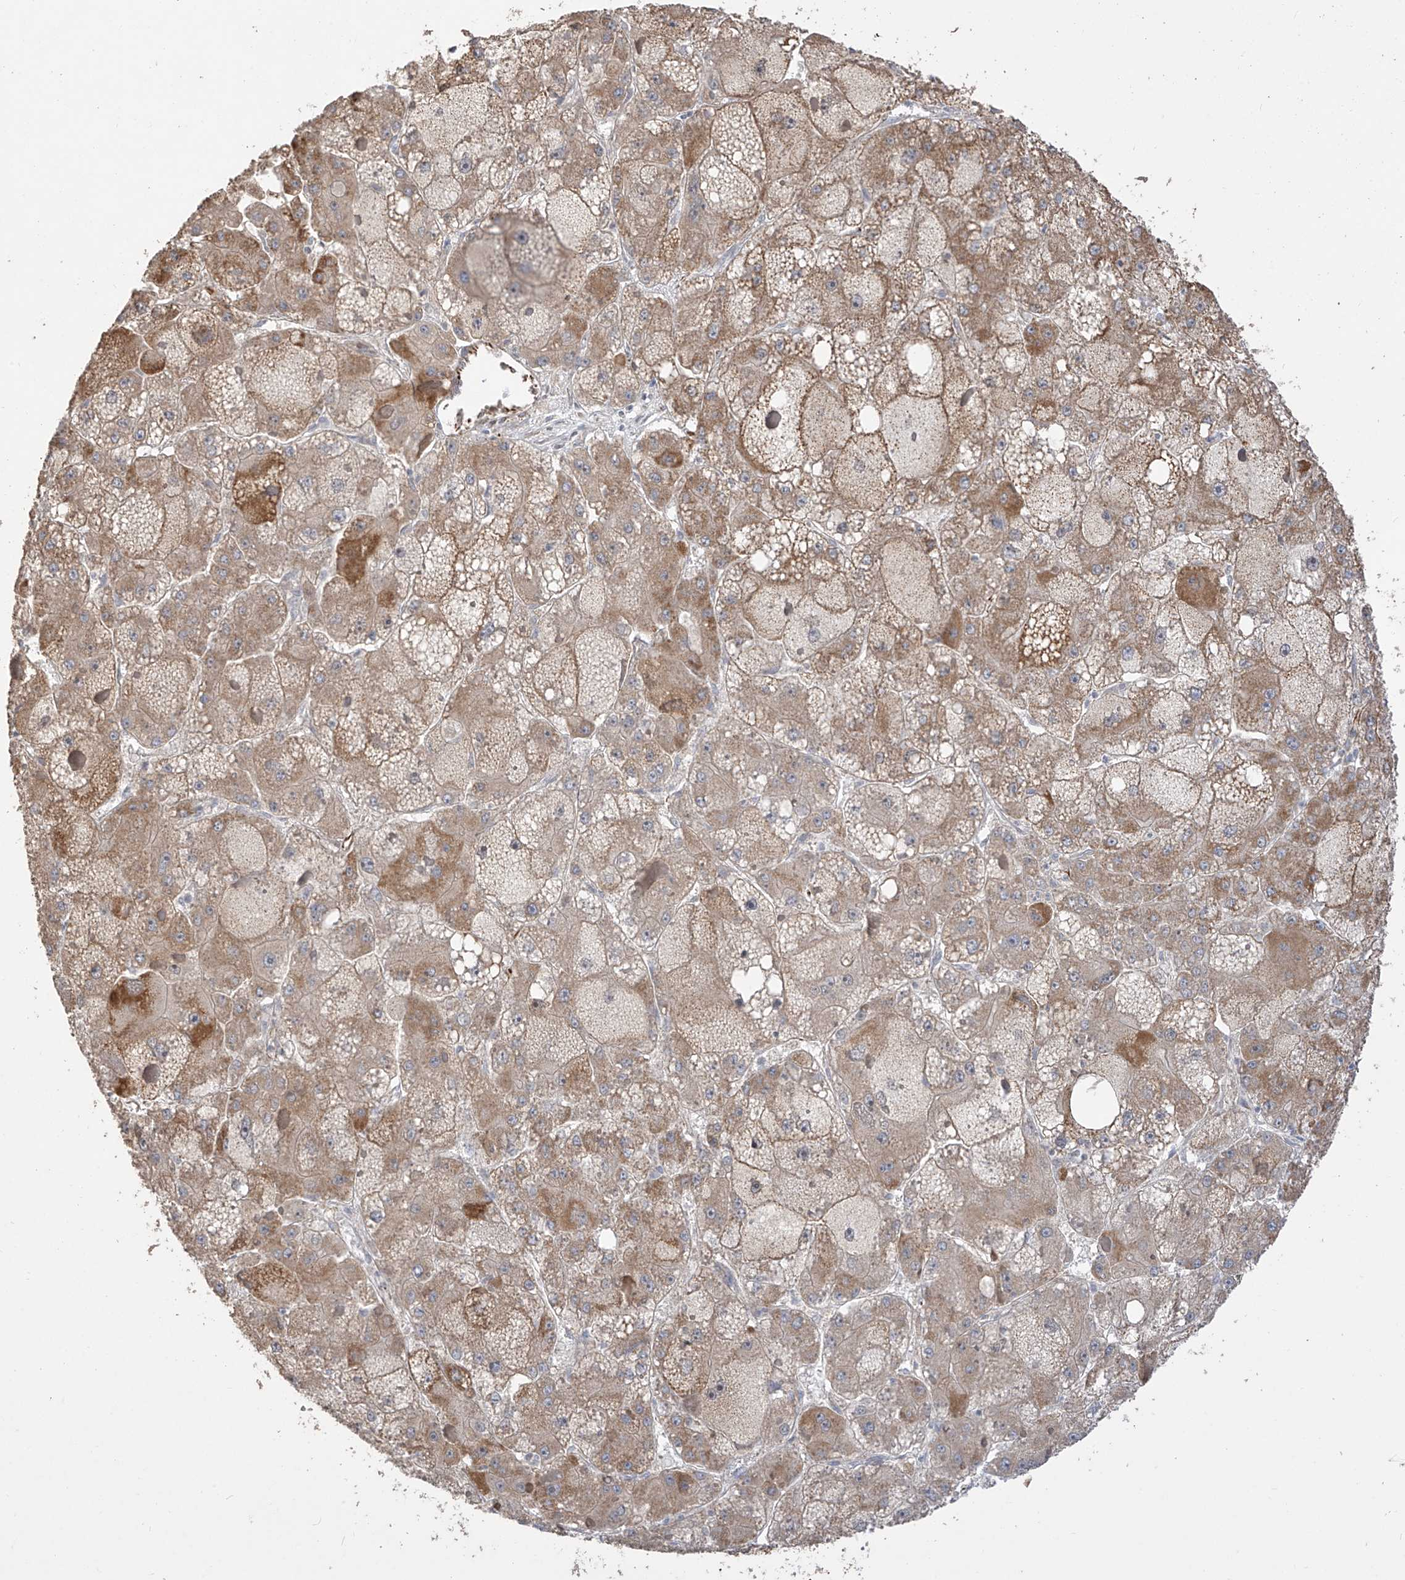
{"staining": {"intensity": "moderate", "quantity": ">75%", "location": "cytoplasmic/membranous"}, "tissue": "liver cancer", "cell_type": "Tumor cells", "image_type": "cancer", "snomed": [{"axis": "morphology", "description": "Carcinoma, Hepatocellular, NOS"}, {"axis": "topography", "description": "Liver"}], "caption": "Immunohistochemistry histopathology image of neoplastic tissue: human liver hepatocellular carcinoma stained using IHC displays medium levels of moderate protein expression localized specifically in the cytoplasmic/membranous of tumor cells, appearing as a cytoplasmic/membranous brown color.", "gene": "DCDC2", "patient": {"sex": "female", "age": 73}}